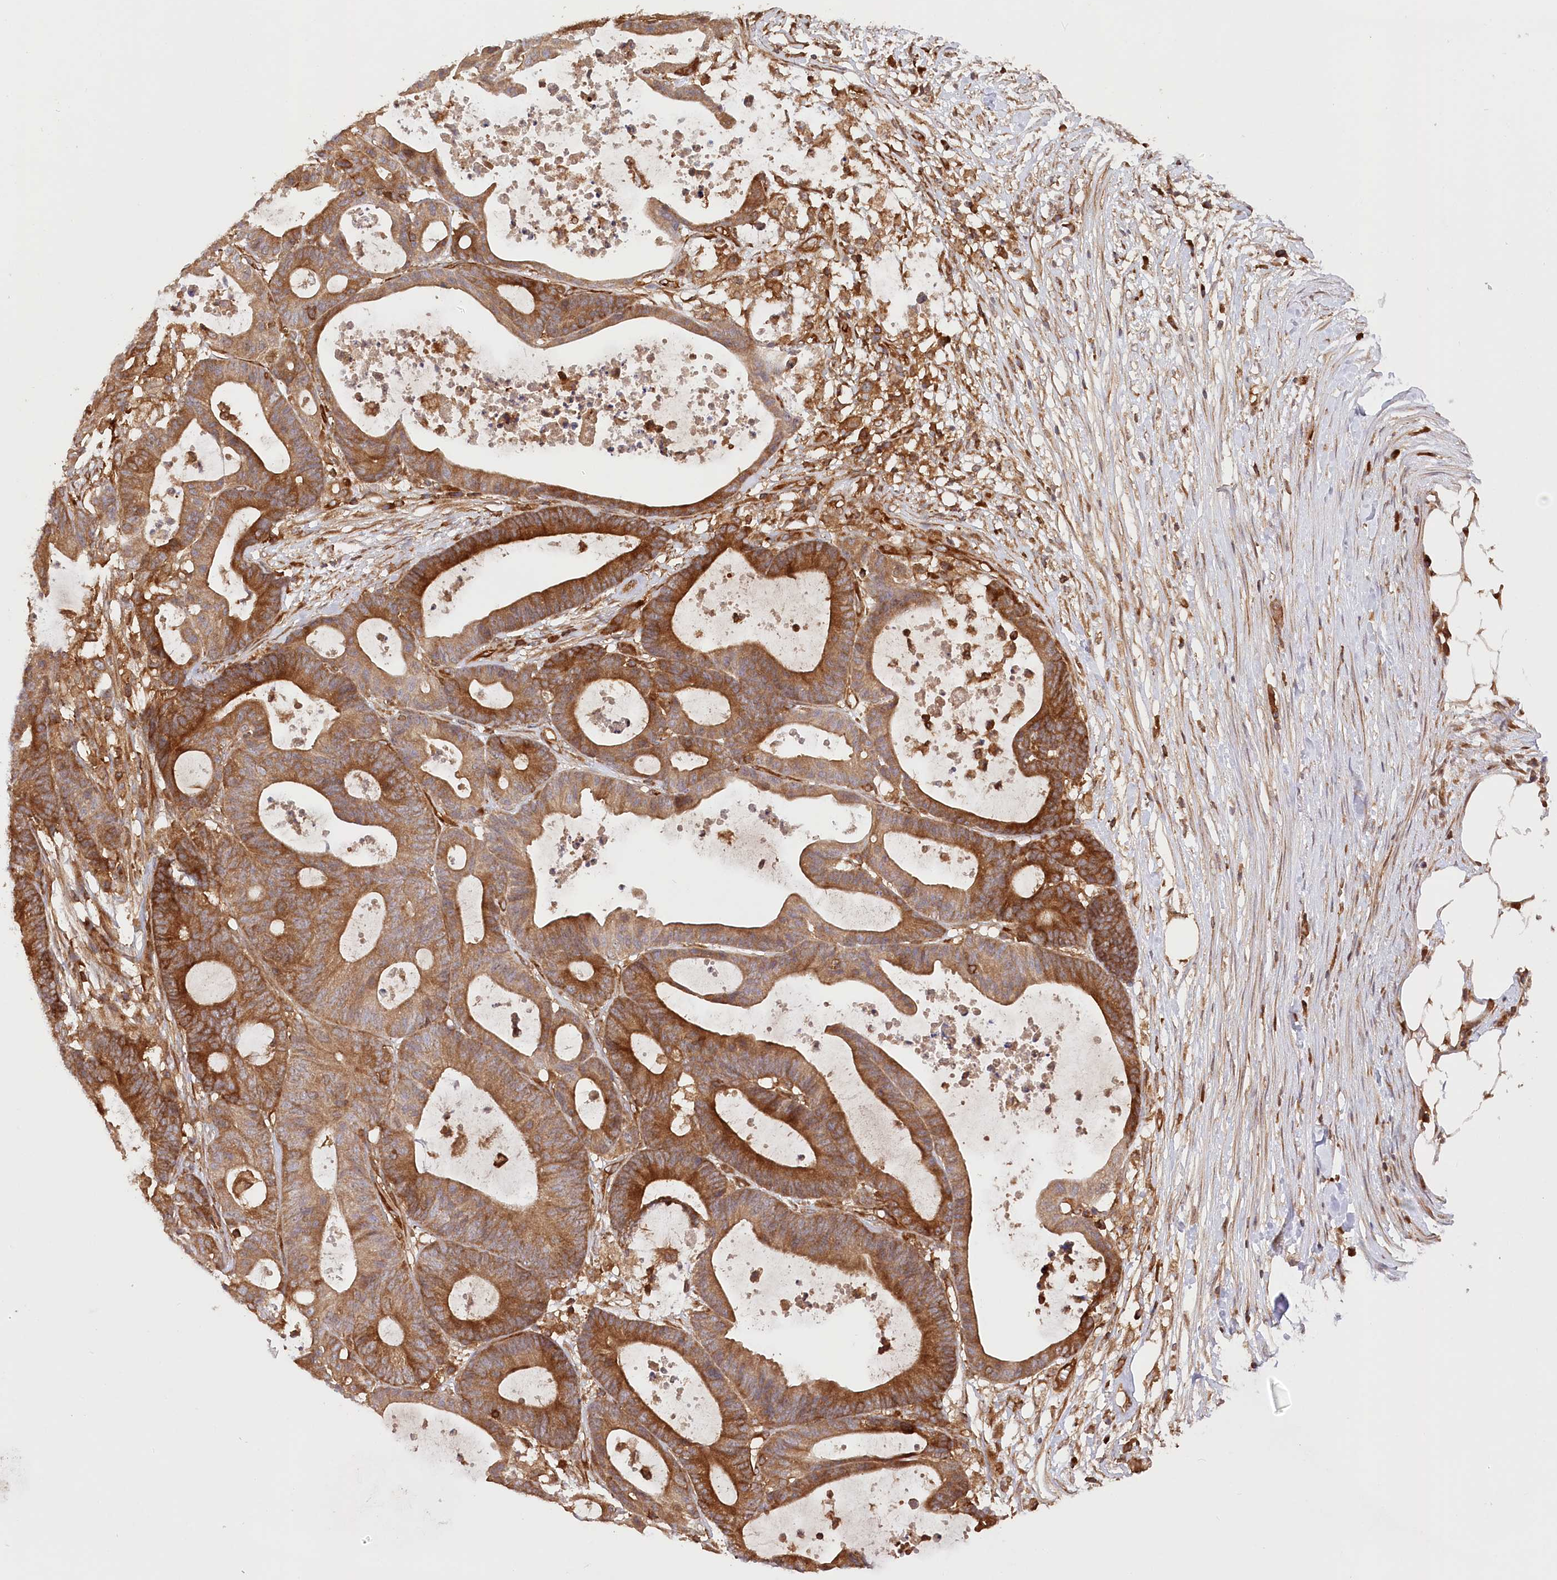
{"staining": {"intensity": "moderate", "quantity": ">75%", "location": "cytoplasmic/membranous"}, "tissue": "colorectal cancer", "cell_type": "Tumor cells", "image_type": "cancer", "snomed": [{"axis": "morphology", "description": "Adenocarcinoma, NOS"}, {"axis": "topography", "description": "Colon"}], "caption": "This micrograph shows immunohistochemistry staining of human adenocarcinoma (colorectal), with medium moderate cytoplasmic/membranous staining in approximately >75% of tumor cells.", "gene": "PAIP2", "patient": {"sex": "female", "age": 84}}